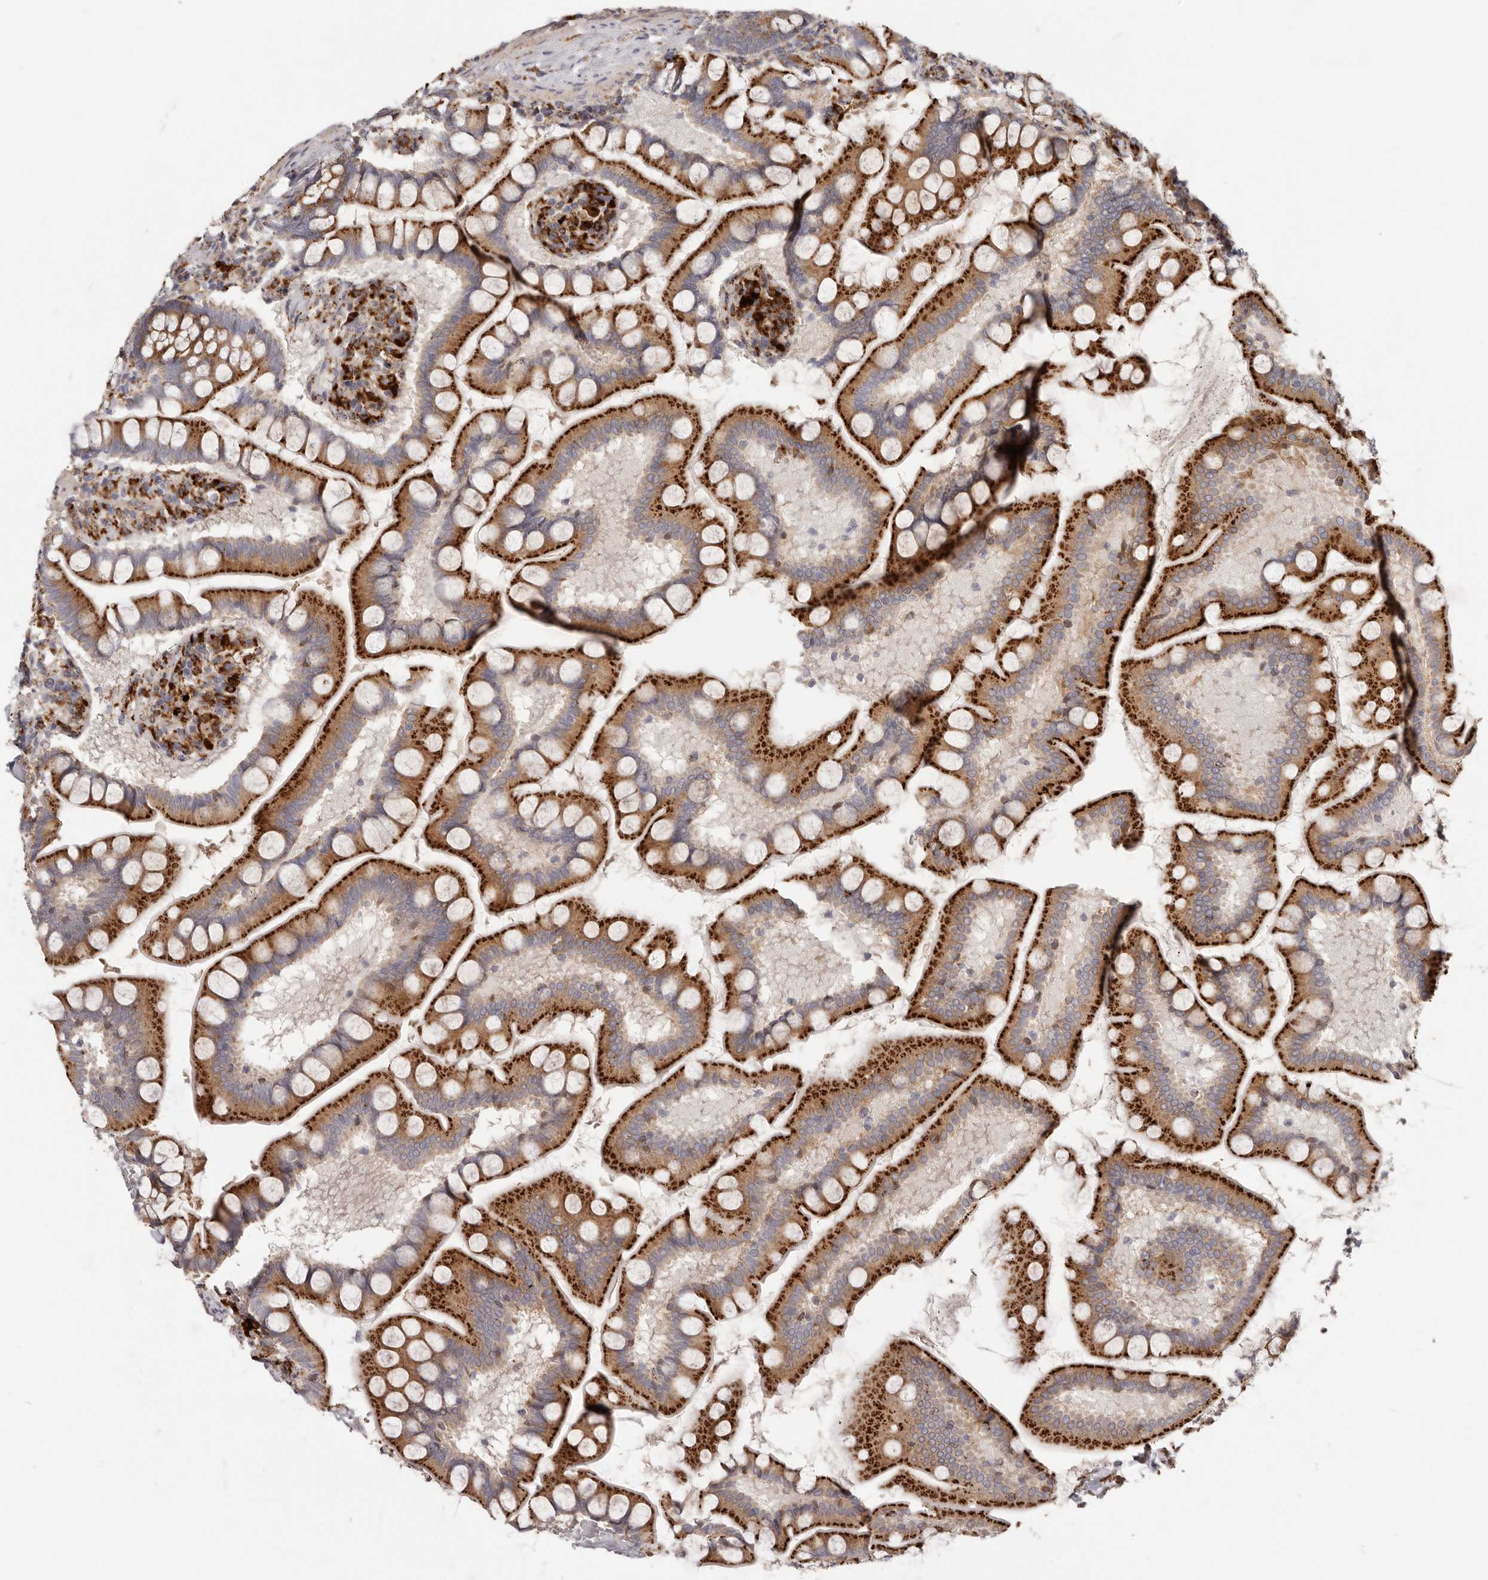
{"staining": {"intensity": "strong", "quantity": ">75%", "location": "cytoplasmic/membranous"}, "tissue": "small intestine", "cell_type": "Glandular cells", "image_type": "normal", "snomed": [{"axis": "morphology", "description": "Normal tissue, NOS"}, {"axis": "topography", "description": "Small intestine"}], "caption": "Approximately >75% of glandular cells in unremarkable human small intestine show strong cytoplasmic/membranous protein staining as visualized by brown immunohistochemical staining.", "gene": "GRN", "patient": {"sex": "male", "age": 41}}